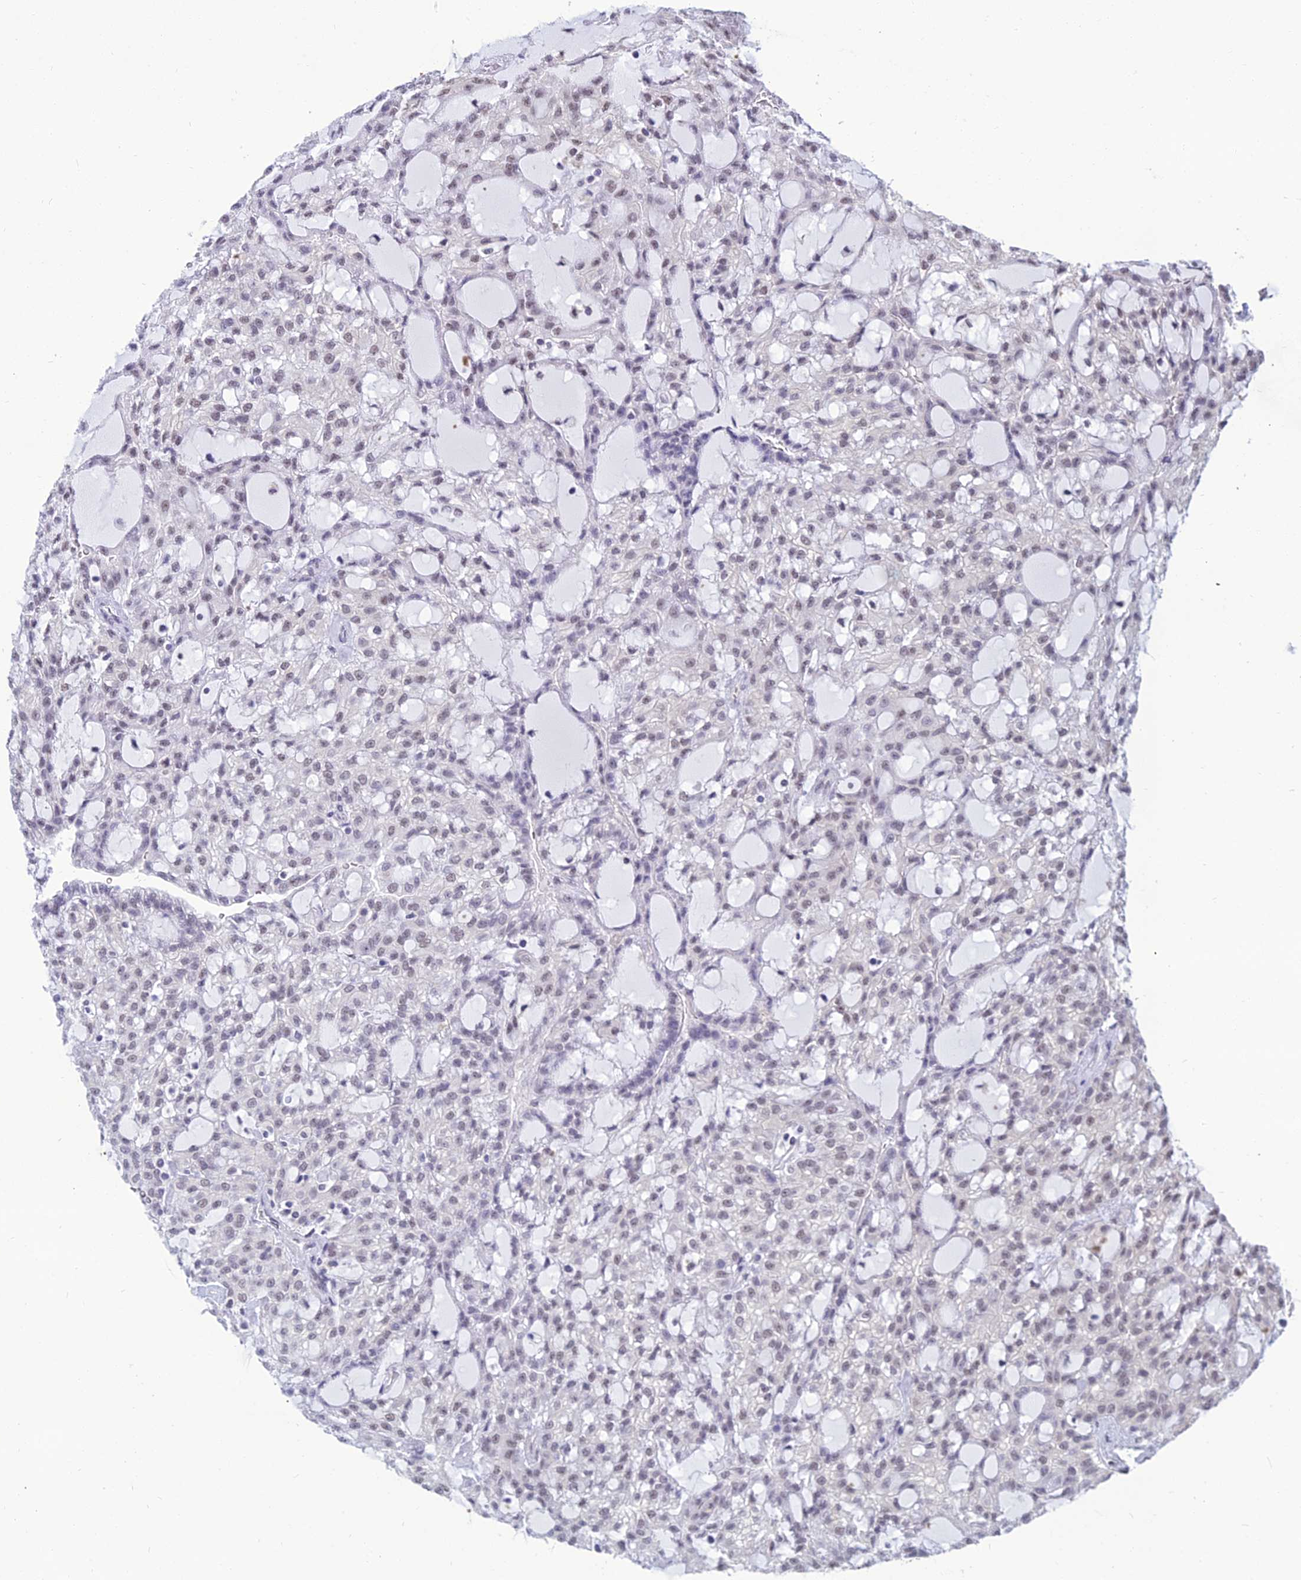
{"staining": {"intensity": "weak", "quantity": "<25%", "location": "nuclear"}, "tissue": "renal cancer", "cell_type": "Tumor cells", "image_type": "cancer", "snomed": [{"axis": "morphology", "description": "Adenocarcinoma, NOS"}, {"axis": "topography", "description": "Kidney"}], "caption": "Renal cancer was stained to show a protein in brown. There is no significant staining in tumor cells.", "gene": "SRSF7", "patient": {"sex": "male", "age": 63}}